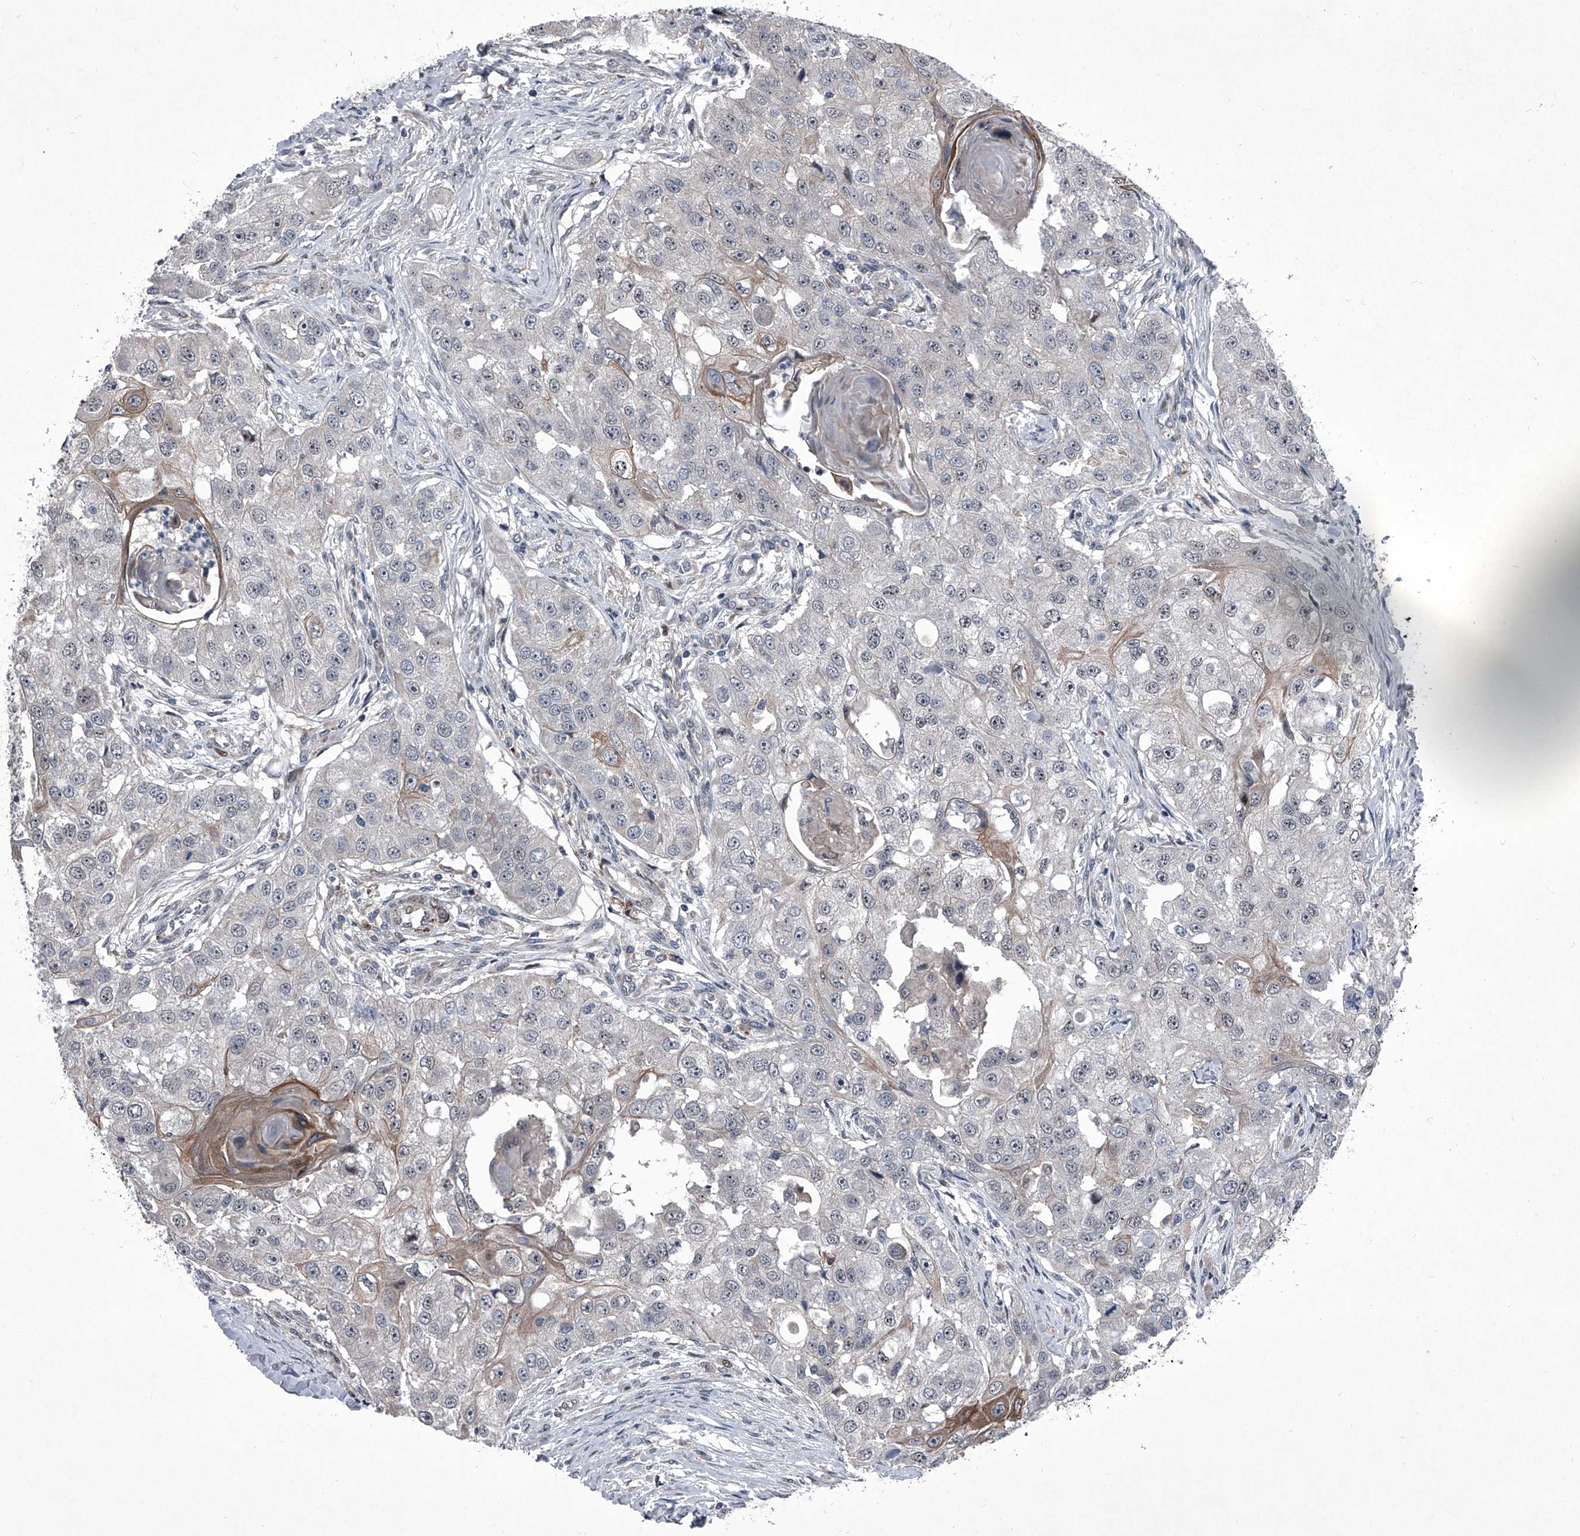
{"staining": {"intensity": "negative", "quantity": "none", "location": "none"}, "tissue": "head and neck cancer", "cell_type": "Tumor cells", "image_type": "cancer", "snomed": [{"axis": "morphology", "description": "Normal tissue, NOS"}, {"axis": "morphology", "description": "Squamous cell carcinoma, NOS"}, {"axis": "topography", "description": "Skeletal muscle"}, {"axis": "topography", "description": "Head-Neck"}], "caption": "A high-resolution image shows IHC staining of squamous cell carcinoma (head and neck), which displays no significant expression in tumor cells.", "gene": "ELK4", "patient": {"sex": "male", "age": 51}}